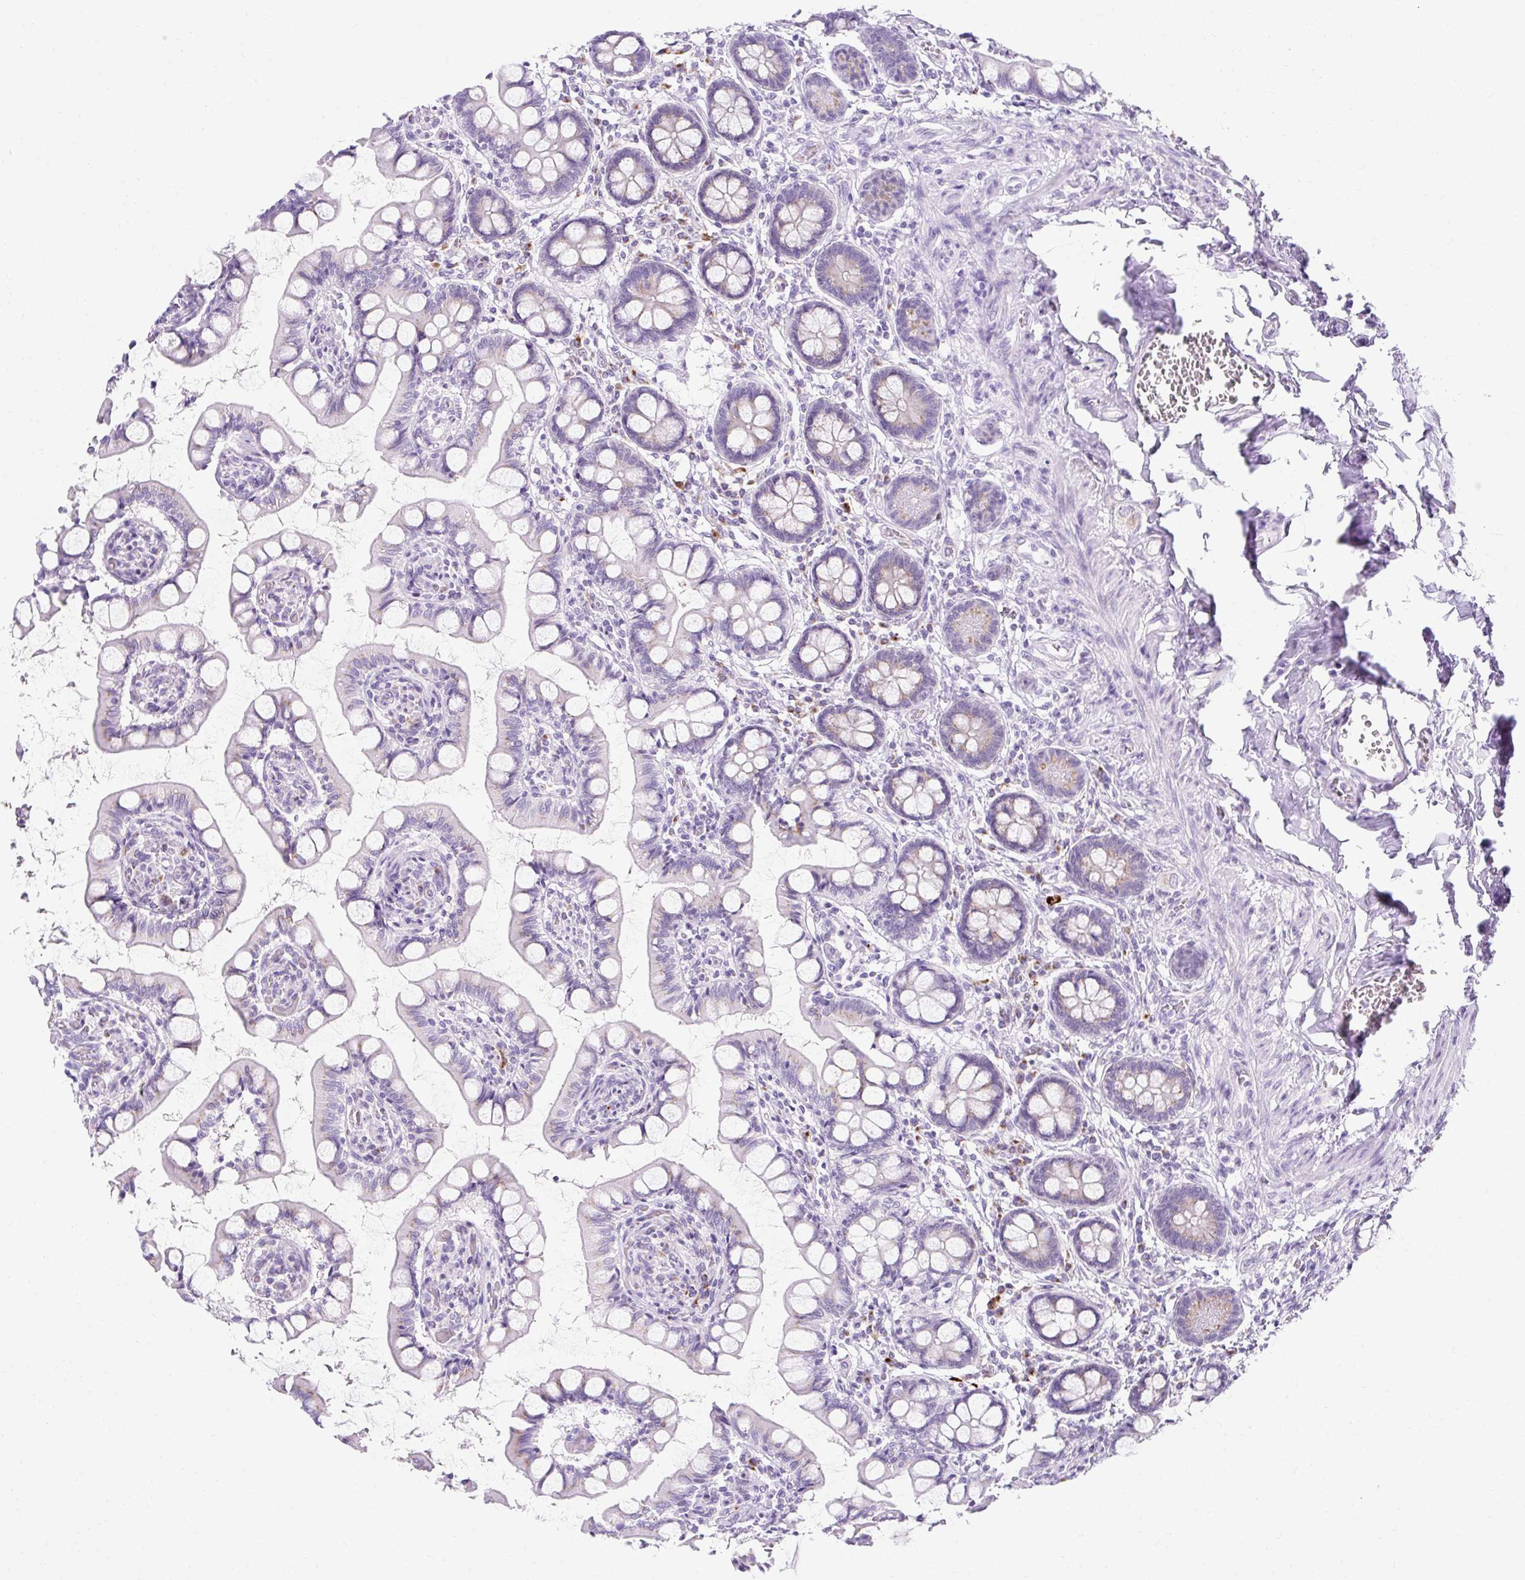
{"staining": {"intensity": "strong", "quantity": "25%-75%", "location": "cytoplasmic/membranous"}, "tissue": "small intestine", "cell_type": "Glandular cells", "image_type": "normal", "snomed": [{"axis": "morphology", "description": "Normal tissue, NOS"}, {"axis": "topography", "description": "Small intestine"}], "caption": "Unremarkable small intestine shows strong cytoplasmic/membranous staining in approximately 25%-75% of glandular cells The staining was performed using DAB to visualize the protein expression in brown, while the nuclei were stained in blue with hematoxylin (Magnification: 20x)..", "gene": "GOLGA8A", "patient": {"sex": "male", "age": 52}}